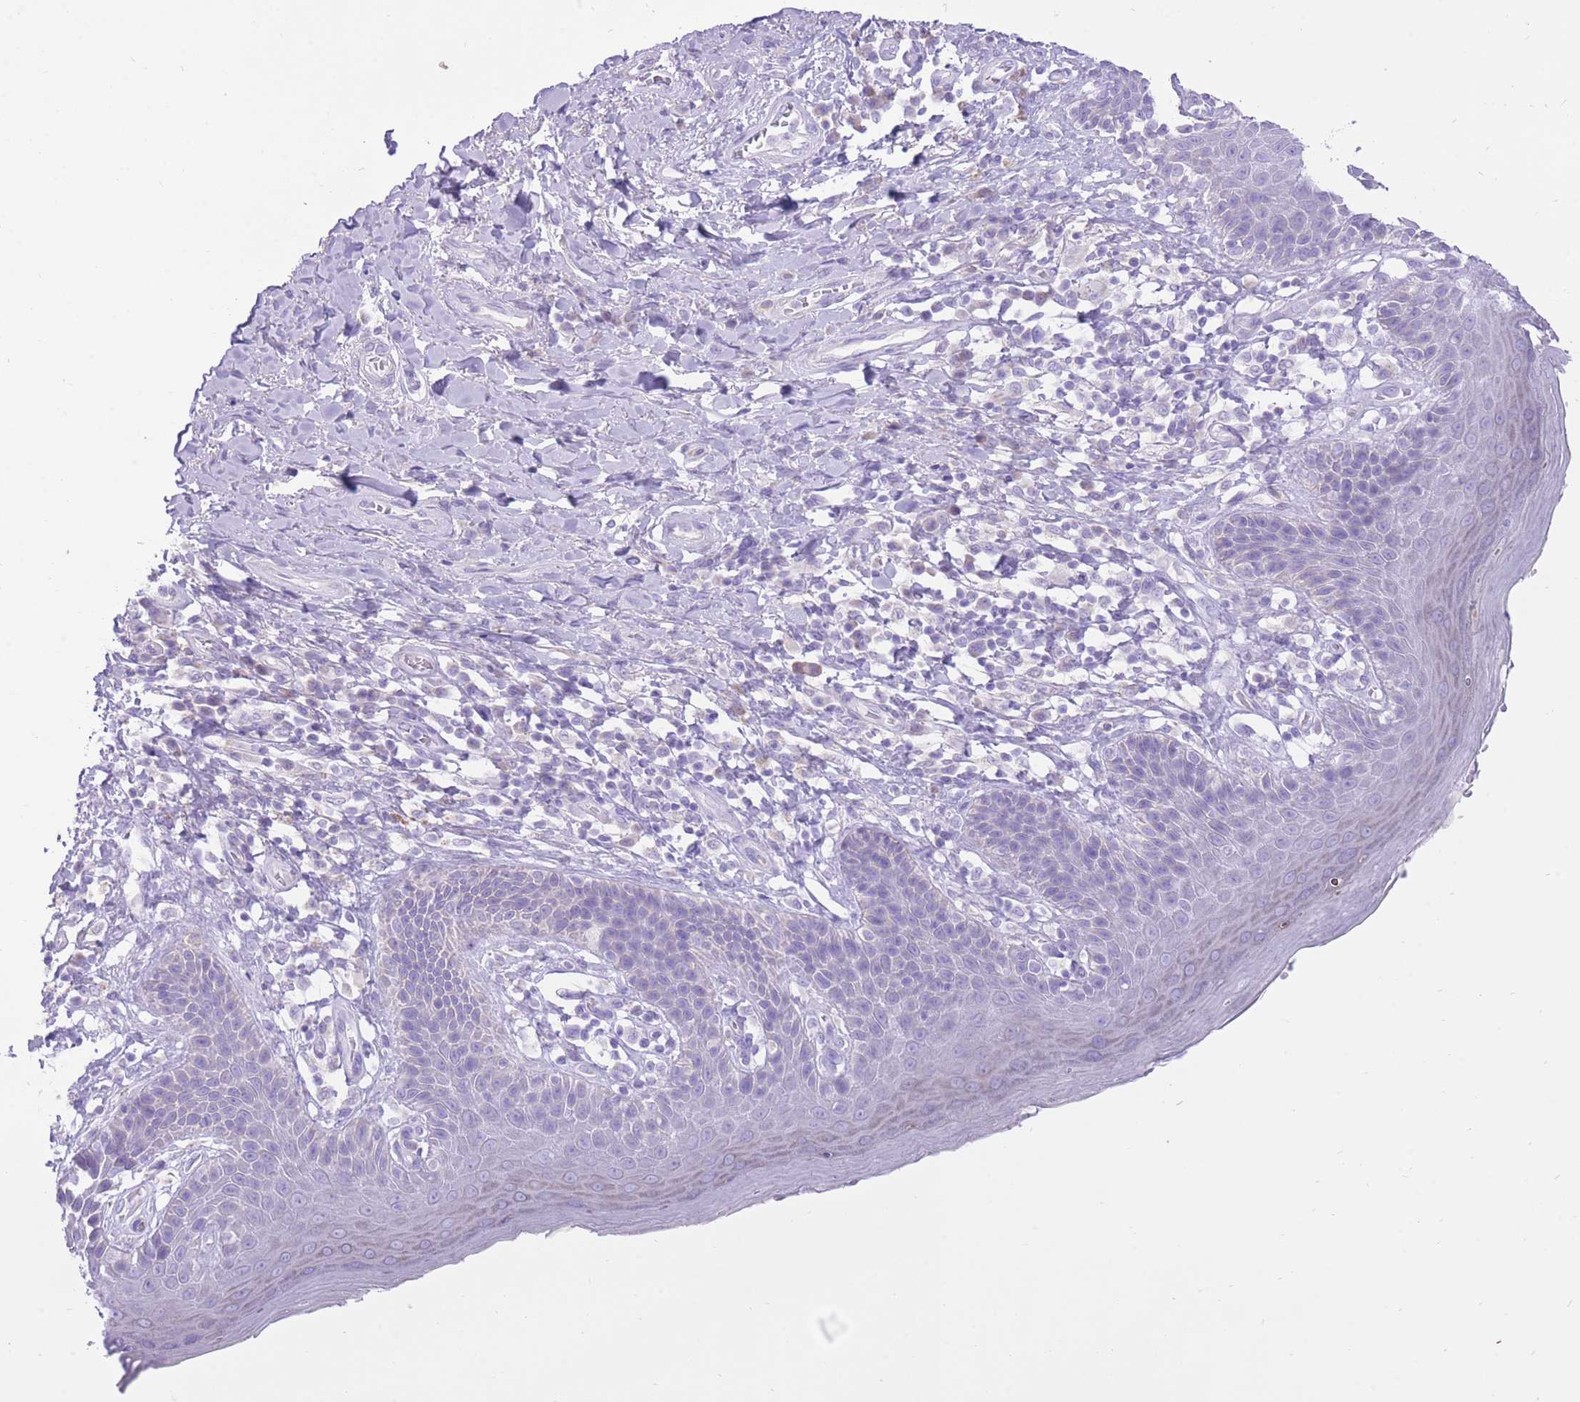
{"staining": {"intensity": "negative", "quantity": "none", "location": "none"}, "tissue": "skin", "cell_type": "Epidermal cells", "image_type": "normal", "snomed": [{"axis": "morphology", "description": "Normal tissue, NOS"}, {"axis": "topography", "description": "Anal"}], "caption": "DAB immunohistochemical staining of unremarkable skin shows no significant staining in epidermal cells. Nuclei are stained in blue.", "gene": "SLC4A4", "patient": {"sex": "female", "age": 89}}